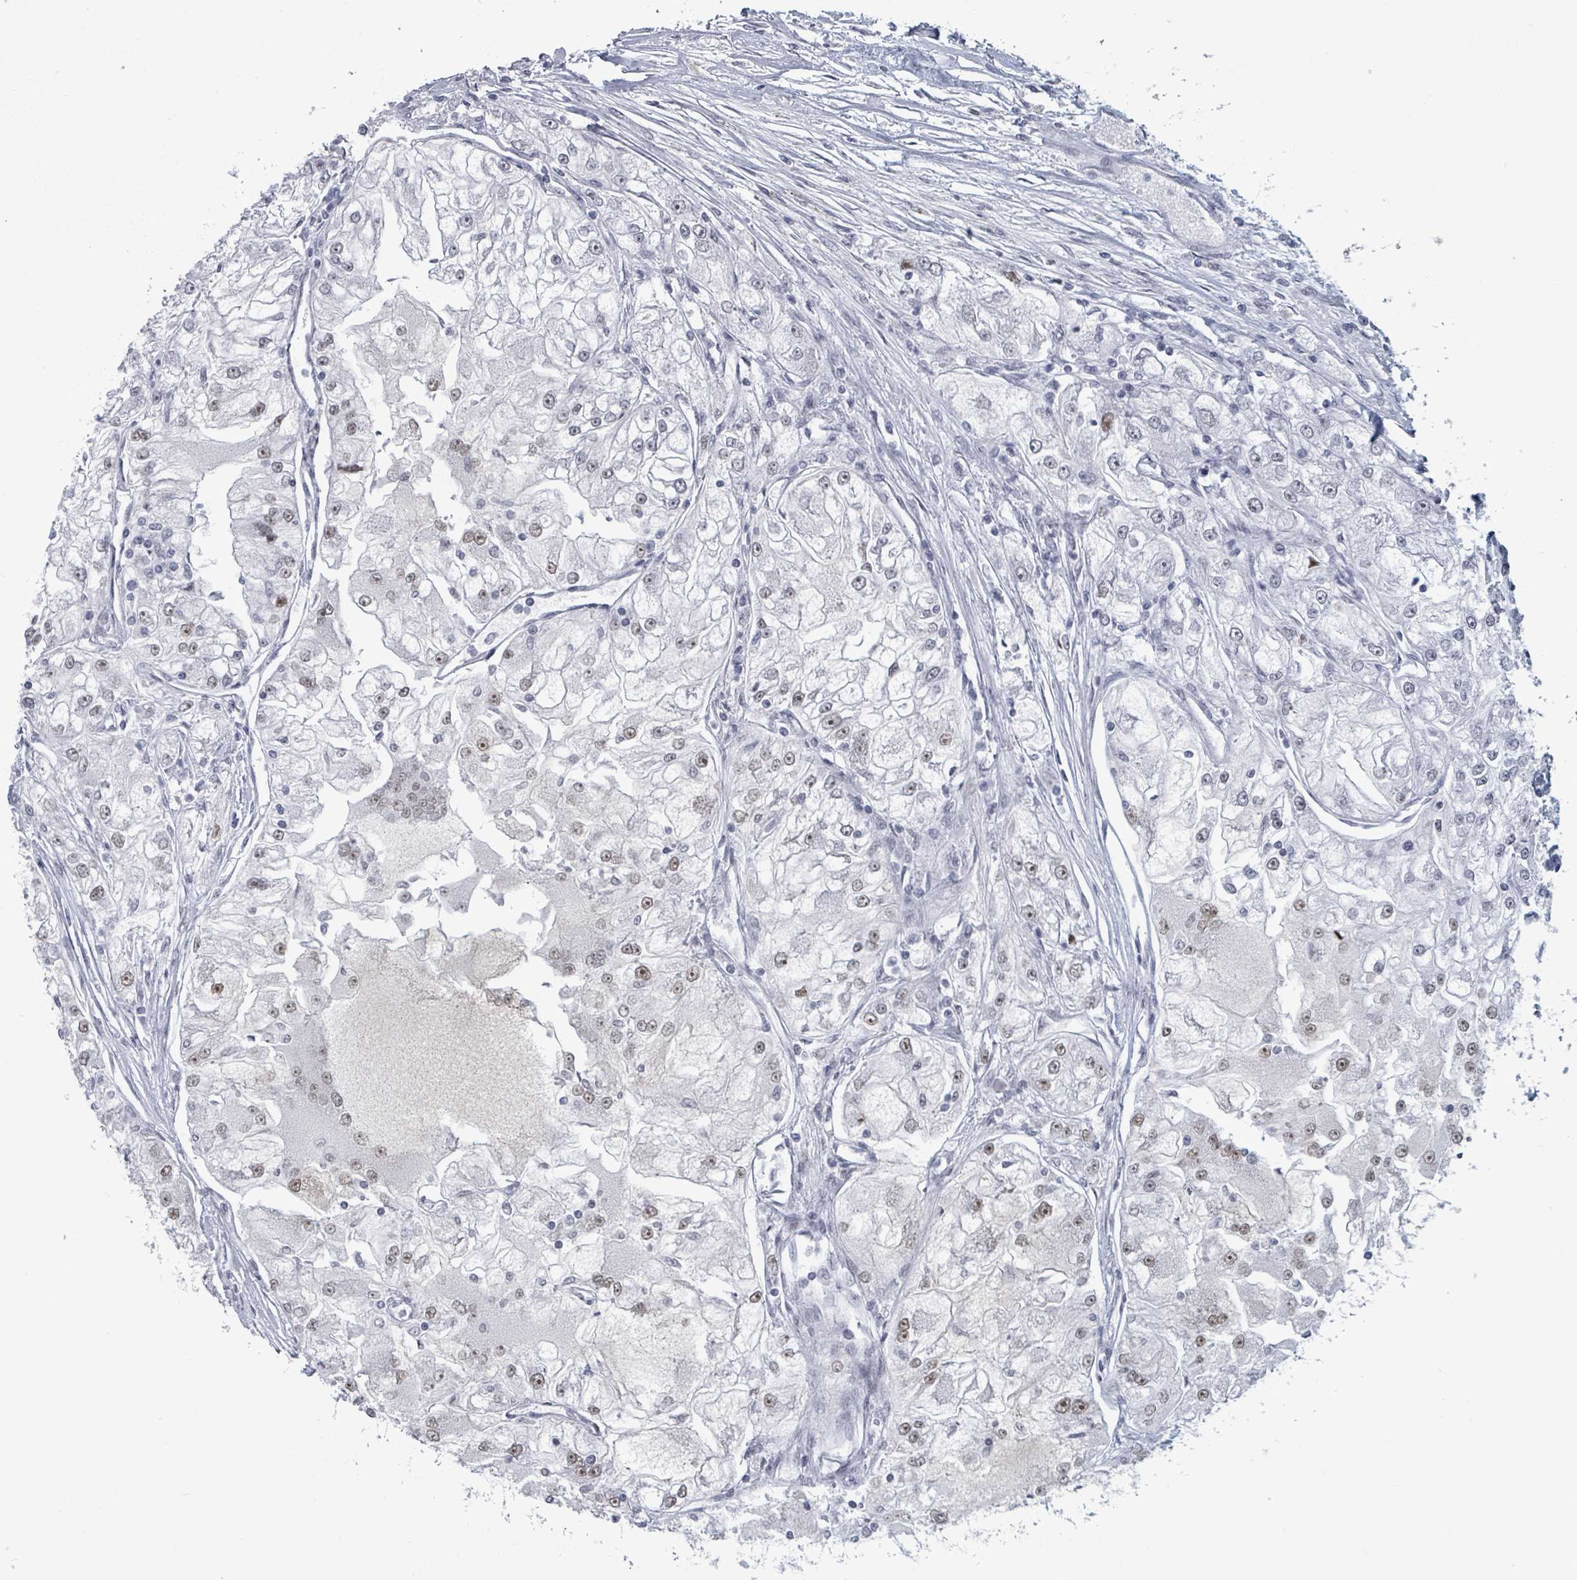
{"staining": {"intensity": "moderate", "quantity": "<25%", "location": "nuclear"}, "tissue": "renal cancer", "cell_type": "Tumor cells", "image_type": "cancer", "snomed": [{"axis": "morphology", "description": "Adenocarcinoma, NOS"}, {"axis": "topography", "description": "Kidney"}], "caption": "Adenocarcinoma (renal) stained for a protein (brown) reveals moderate nuclear positive expression in about <25% of tumor cells.", "gene": "ERCC5", "patient": {"sex": "female", "age": 72}}